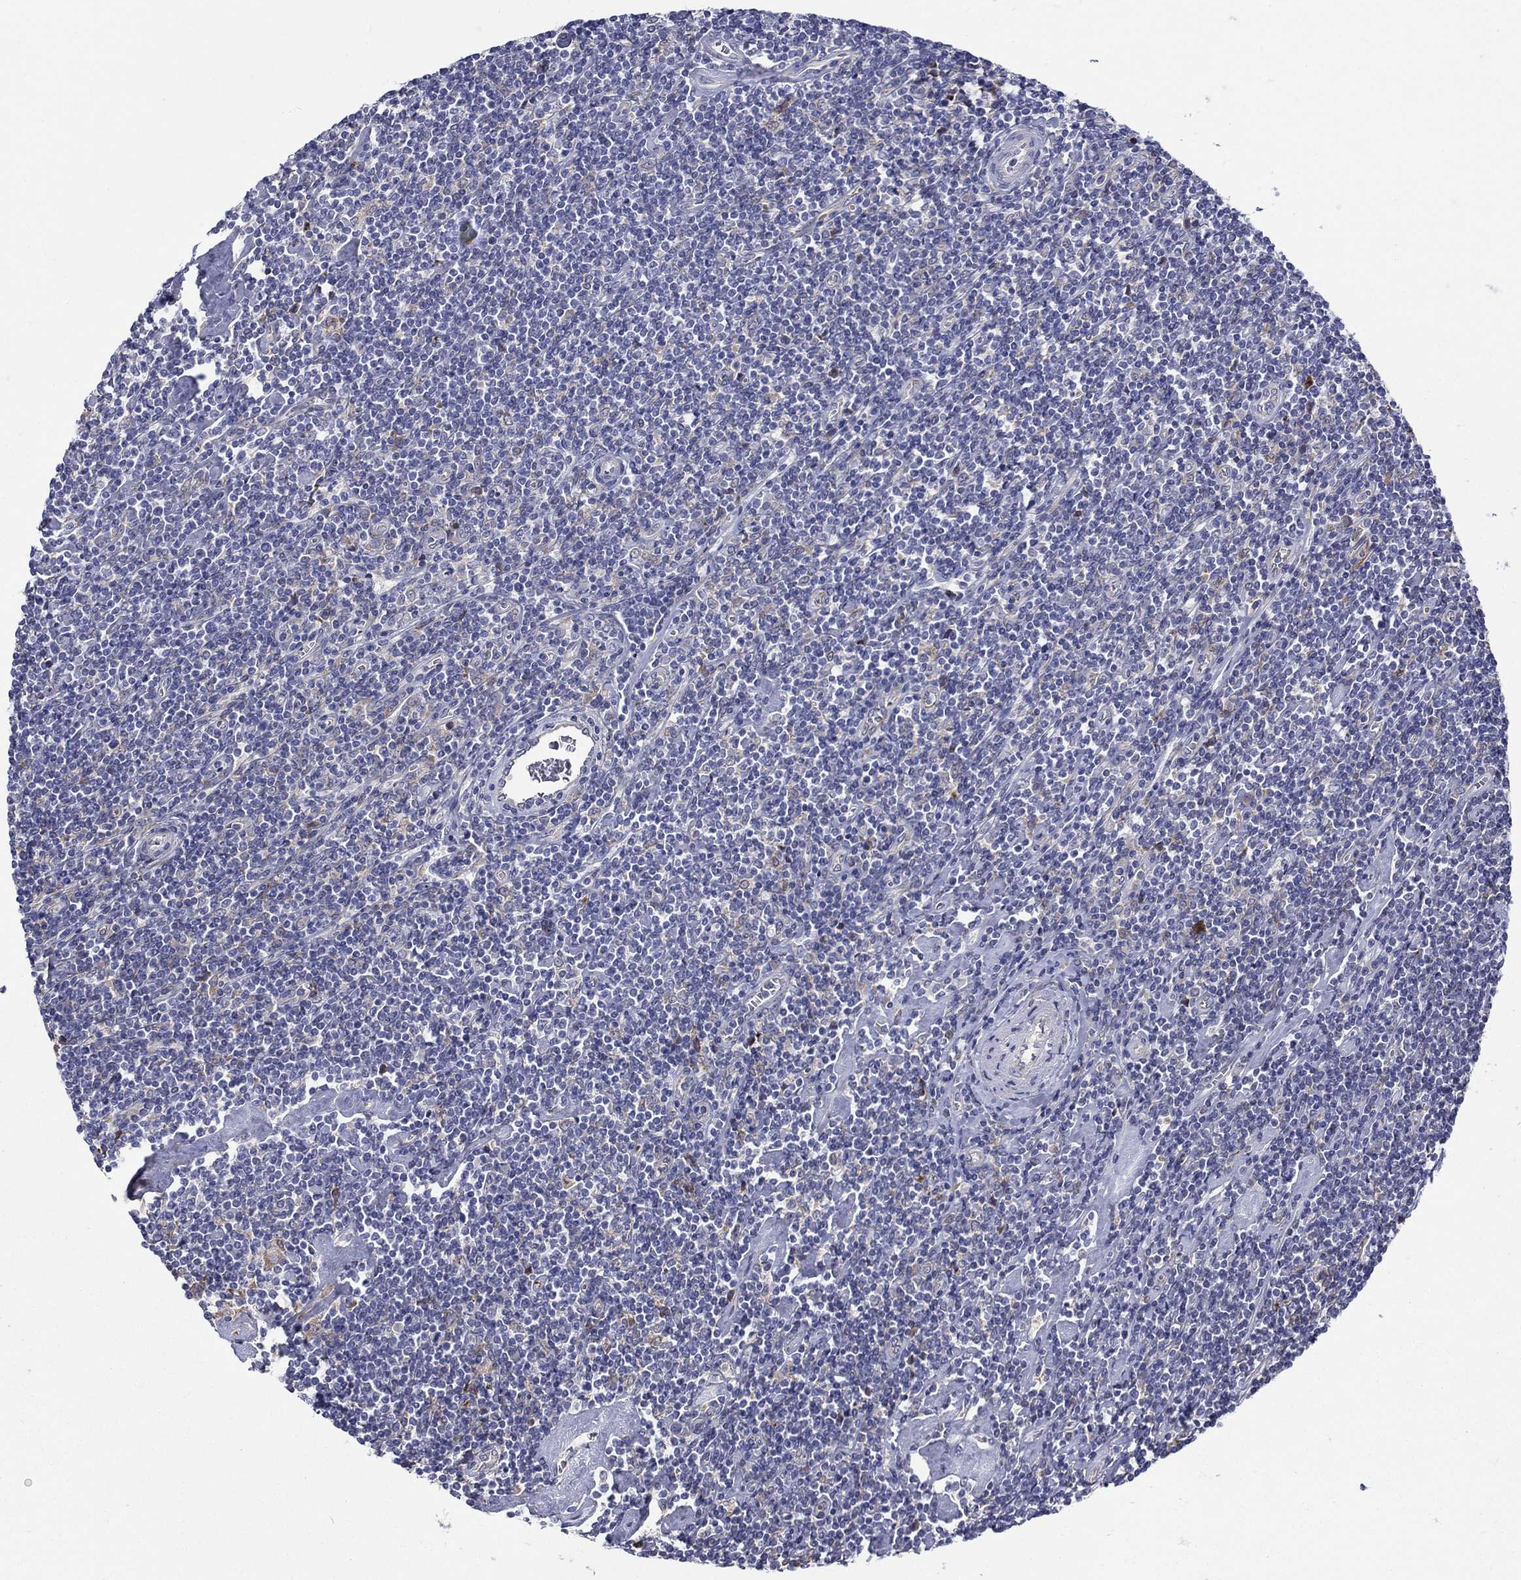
{"staining": {"intensity": "negative", "quantity": "none", "location": "none"}, "tissue": "lymphoma", "cell_type": "Tumor cells", "image_type": "cancer", "snomed": [{"axis": "morphology", "description": "Hodgkin's disease, NOS"}, {"axis": "topography", "description": "Lymph node"}], "caption": "Tumor cells show no significant protein expression in lymphoma. (Stains: DAB IHC with hematoxylin counter stain, Microscopy: brightfield microscopy at high magnification).", "gene": "QRFPR", "patient": {"sex": "male", "age": 40}}